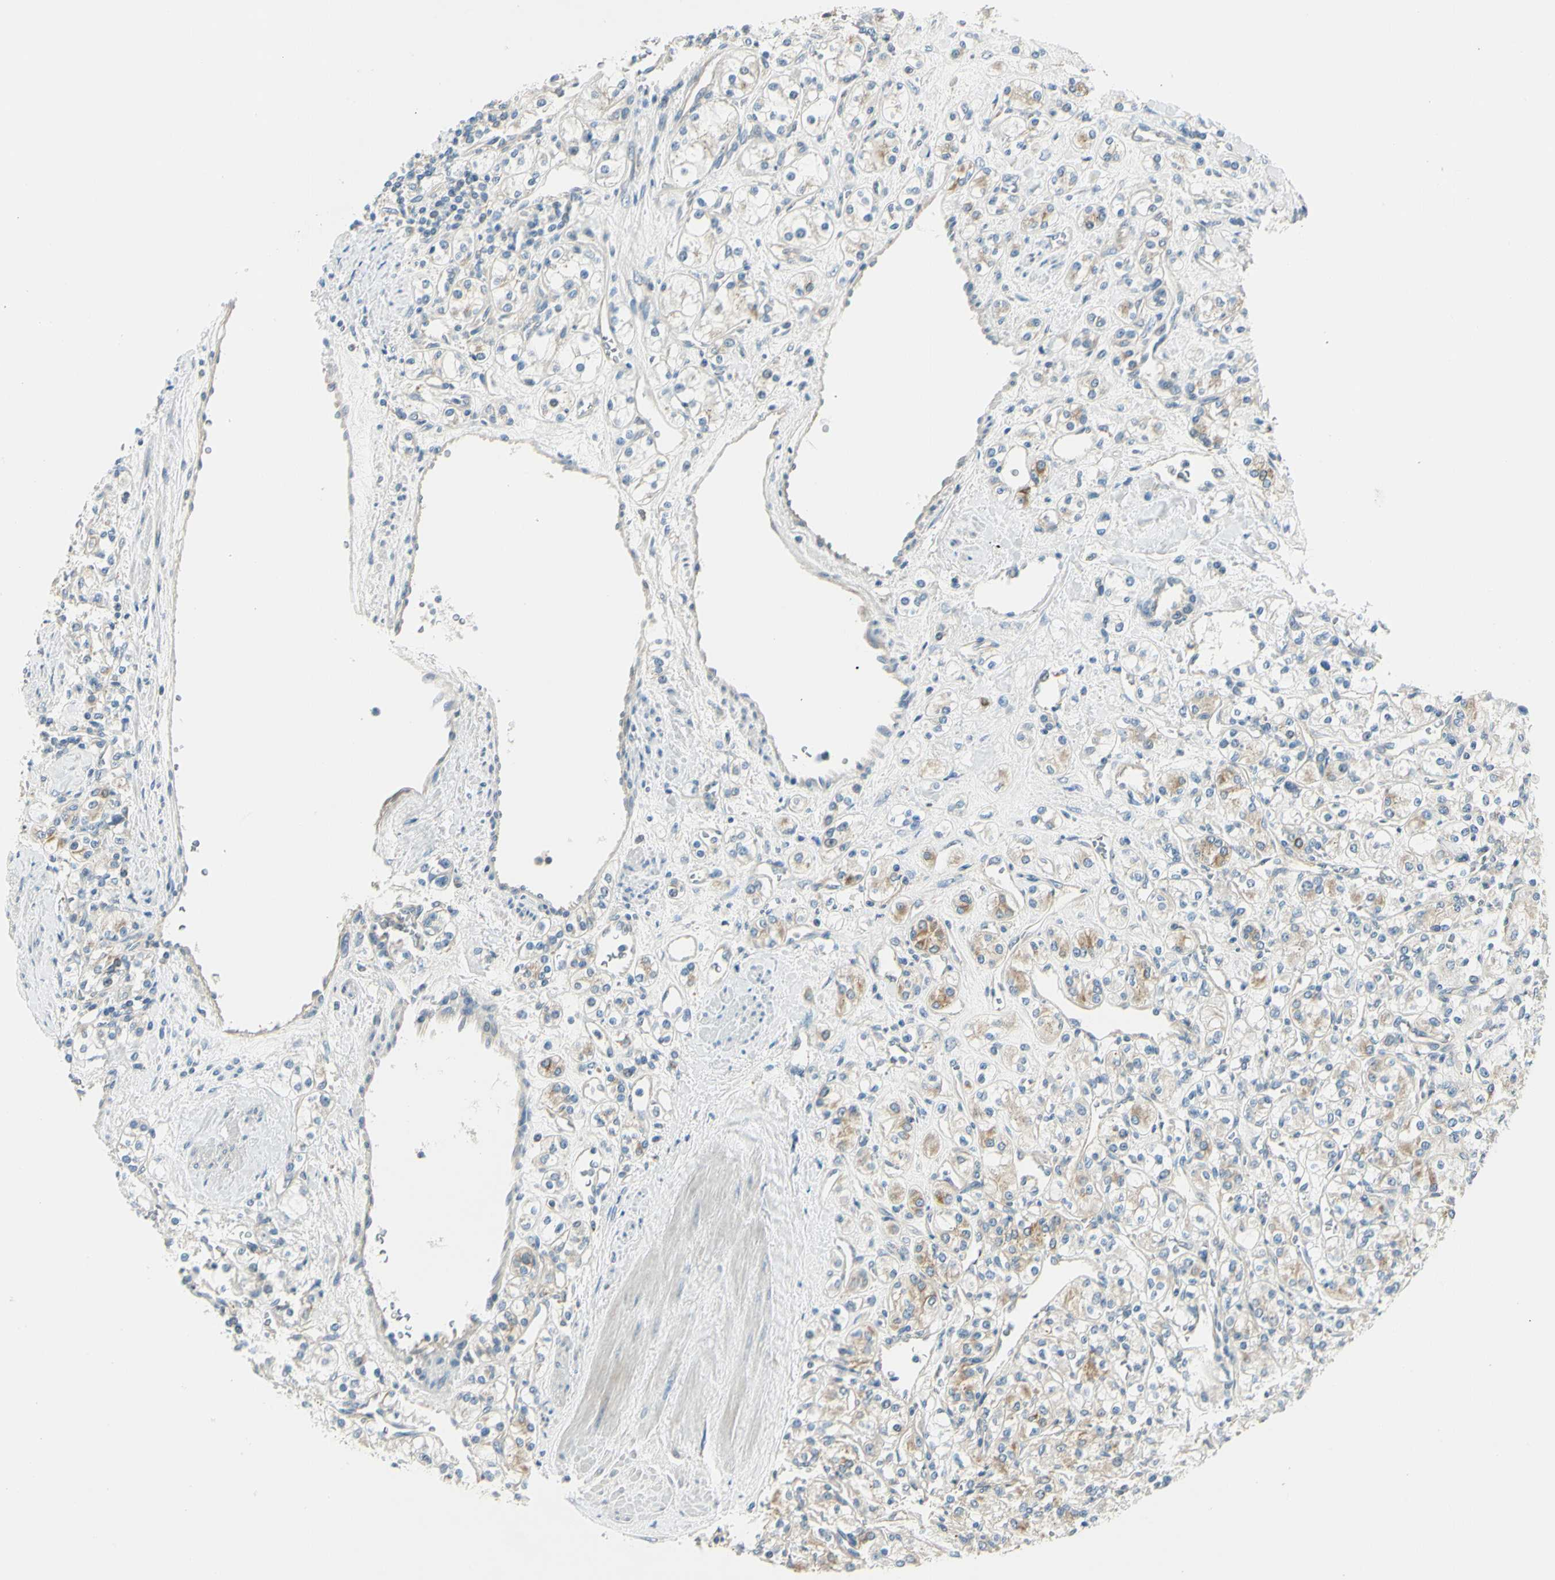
{"staining": {"intensity": "weak", "quantity": "<25%", "location": "cytoplasmic/membranous"}, "tissue": "renal cancer", "cell_type": "Tumor cells", "image_type": "cancer", "snomed": [{"axis": "morphology", "description": "Adenocarcinoma, NOS"}, {"axis": "topography", "description": "Kidney"}], "caption": "Immunohistochemical staining of renal cancer exhibits no significant staining in tumor cells.", "gene": "LAMA3", "patient": {"sex": "male", "age": 77}}